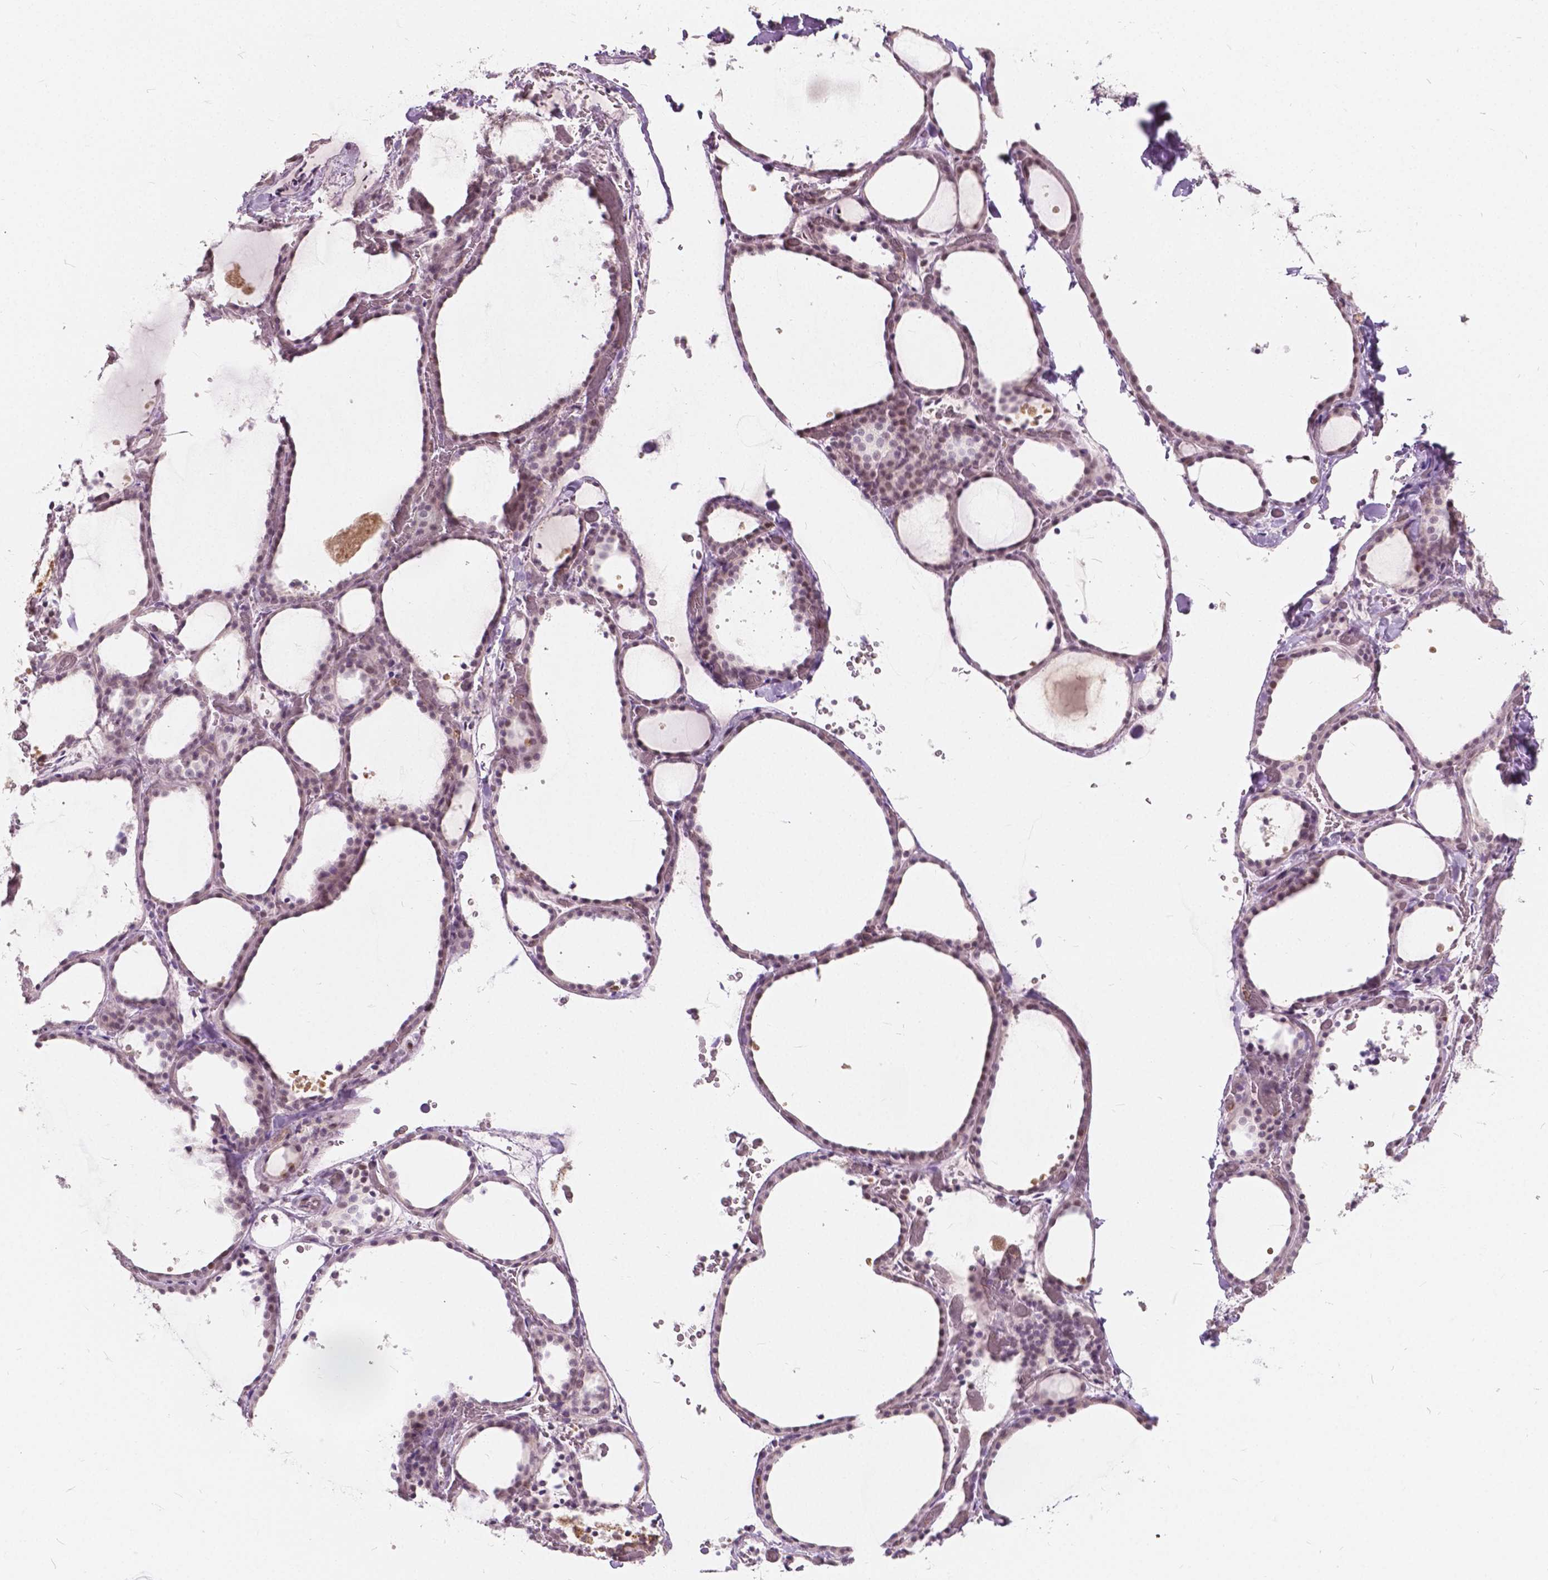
{"staining": {"intensity": "moderate", "quantity": "25%-75%", "location": "nuclear"}, "tissue": "thyroid gland", "cell_type": "Glandular cells", "image_type": "normal", "snomed": [{"axis": "morphology", "description": "Normal tissue, NOS"}, {"axis": "topography", "description": "Thyroid gland"}], "caption": "Human thyroid gland stained with a brown dye reveals moderate nuclear positive positivity in about 25%-75% of glandular cells.", "gene": "DLX6", "patient": {"sex": "female", "age": 36}}